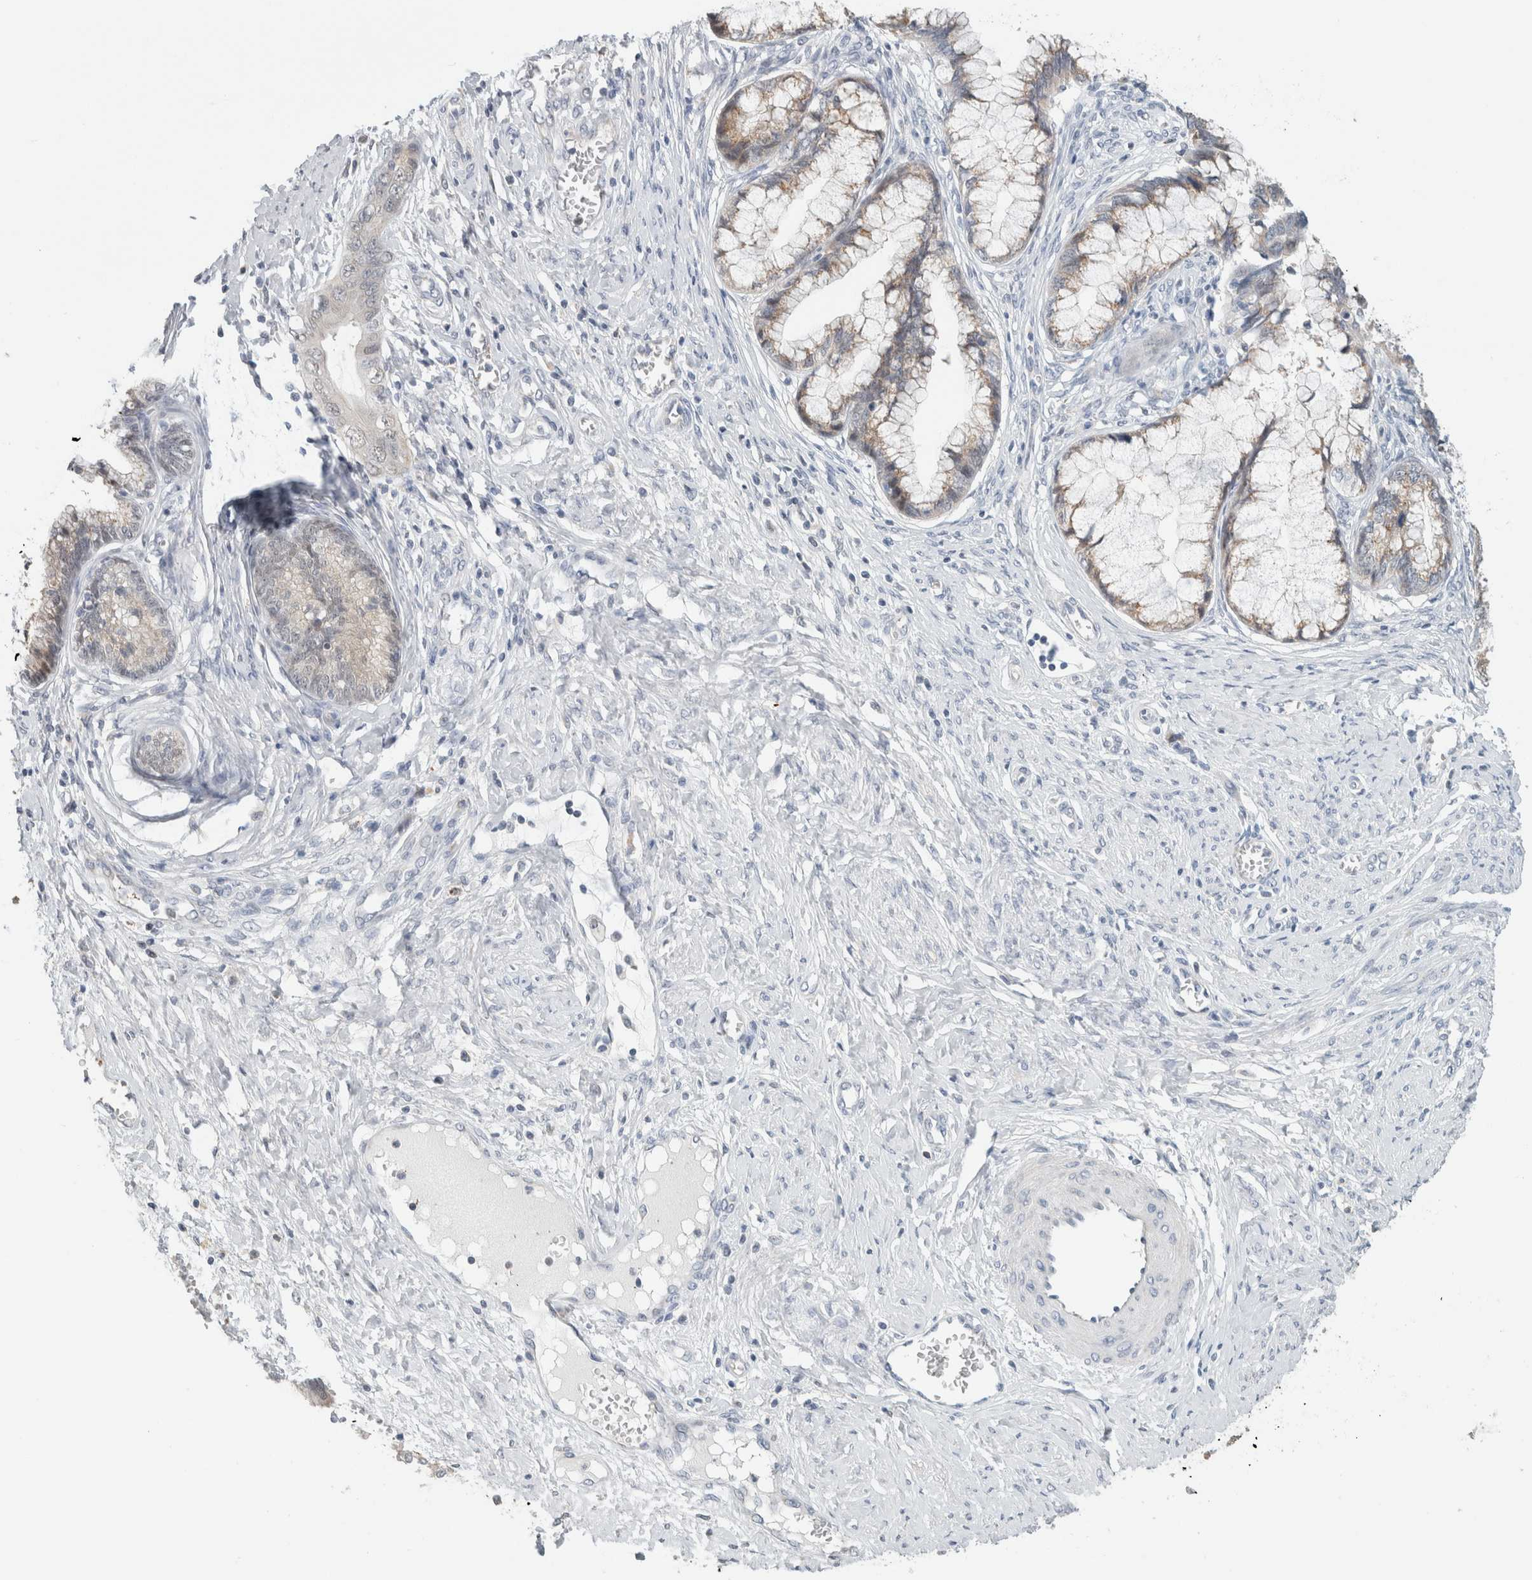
{"staining": {"intensity": "moderate", "quantity": "25%-75%", "location": "cytoplasmic/membranous"}, "tissue": "cervical cancer", "cell_type": "Tumor cells", "image_type": "cancer", "snomed": [{"axis": "morphology", "description": "Adenocarcinoma, NOS"}, {"axis": "topography", "description": "Cervix"}], "caption": "Protein expression analysis of human cervical cancer reveals moderate cytoplasmic/membranous positivity in about 25%-75% of tumor cells.", "gene": "CRAT", "patient": {"sex": "female", "age": 44}}